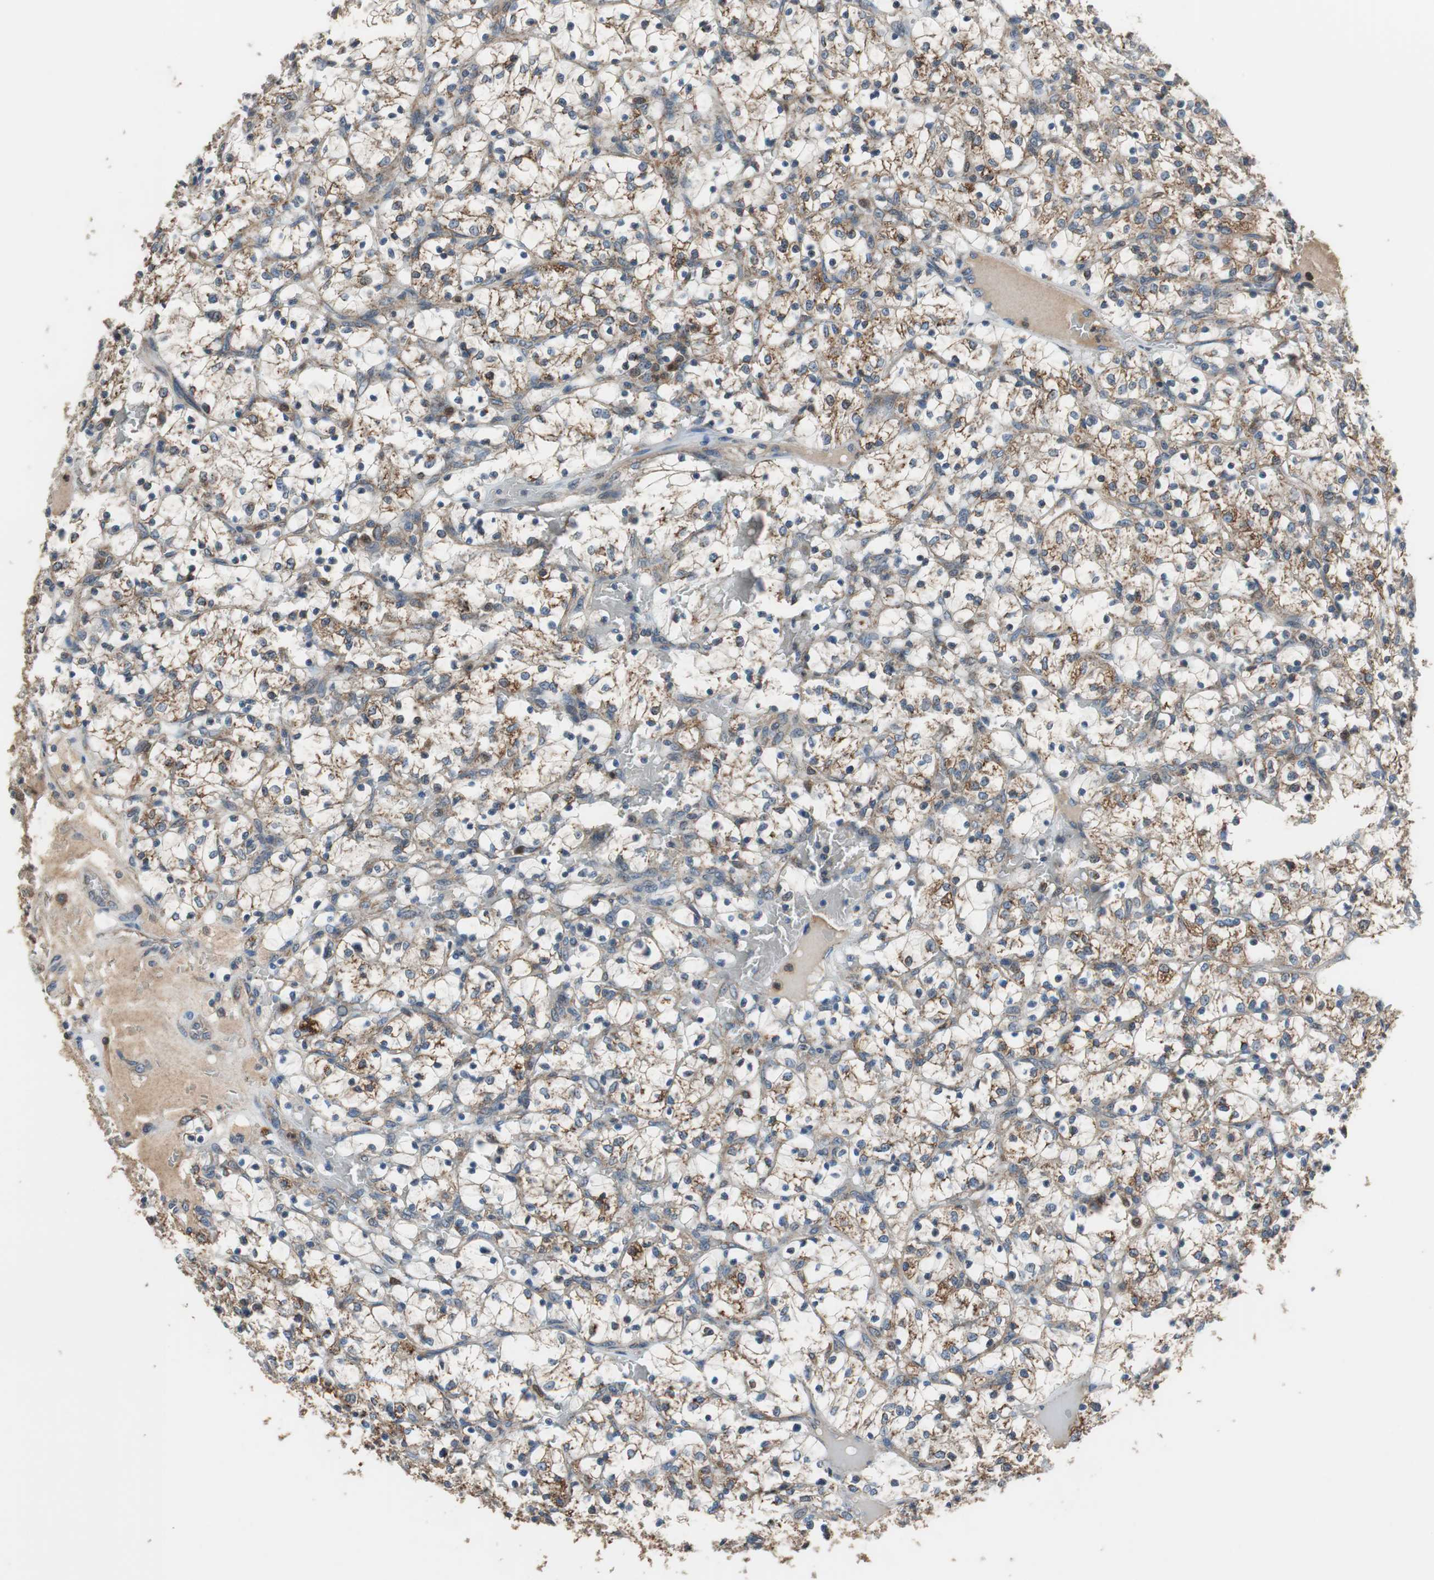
{"staining": {"intensity": "moderate", "quantity": ">75%", "location": "cytoplasmic/membranous"}, "tissue": "renal cancer", "cell_type": "Tumor cells", "image_type": "cancer", "snomed": [{"axis": "morphology", "description": "Adenocarcinoma, NOS"}, {"axis": "topography", "description": "Kidney"}], "caption": "Human renal adenocarcinoma stained with a brown dye displays moderate cytoplasmic/membranous positive expression in approximately >75% of tumor cells.", "gene": "PI4KB", "patient": {"sex": "female", "age": 69}}